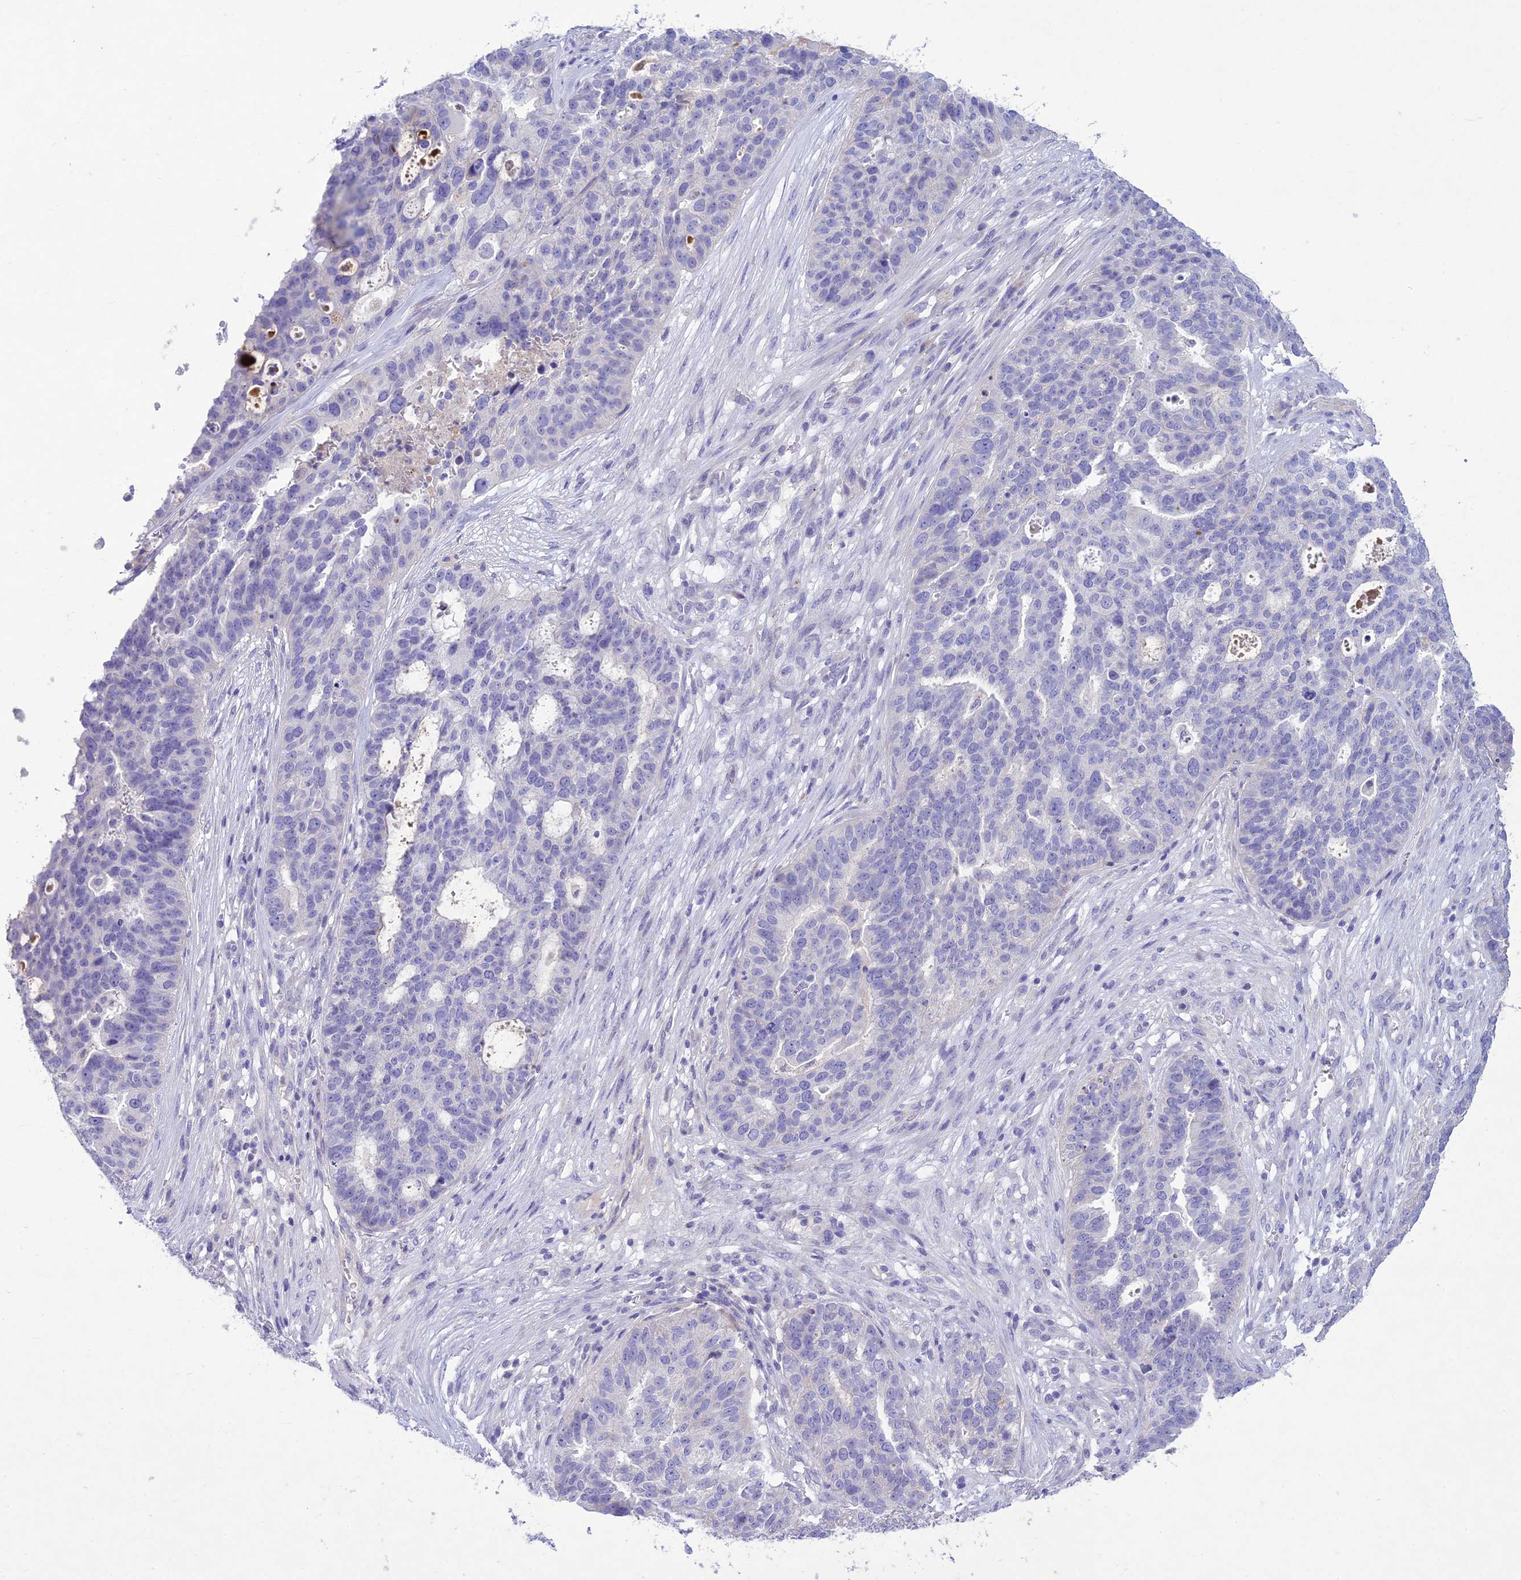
{"staining": {"intensity": "negative", "quantity": "none", "location": "none"}, "tissue": "ovarian cancer", "cell_type": "Tumor cells", "image_type": "cancer", "snomed": [{"axis": "morphology", "description": "Cystadenocarcinoma, serous, NOS"}, {"axis": "topography", "description": "Ovary"}], "caption": "Protein analysis of ovarian cancer exhibits no significant positivity in tumor cells.", "gene": "SLC13A5", "patient": {"sex": "female", "age": 59}}